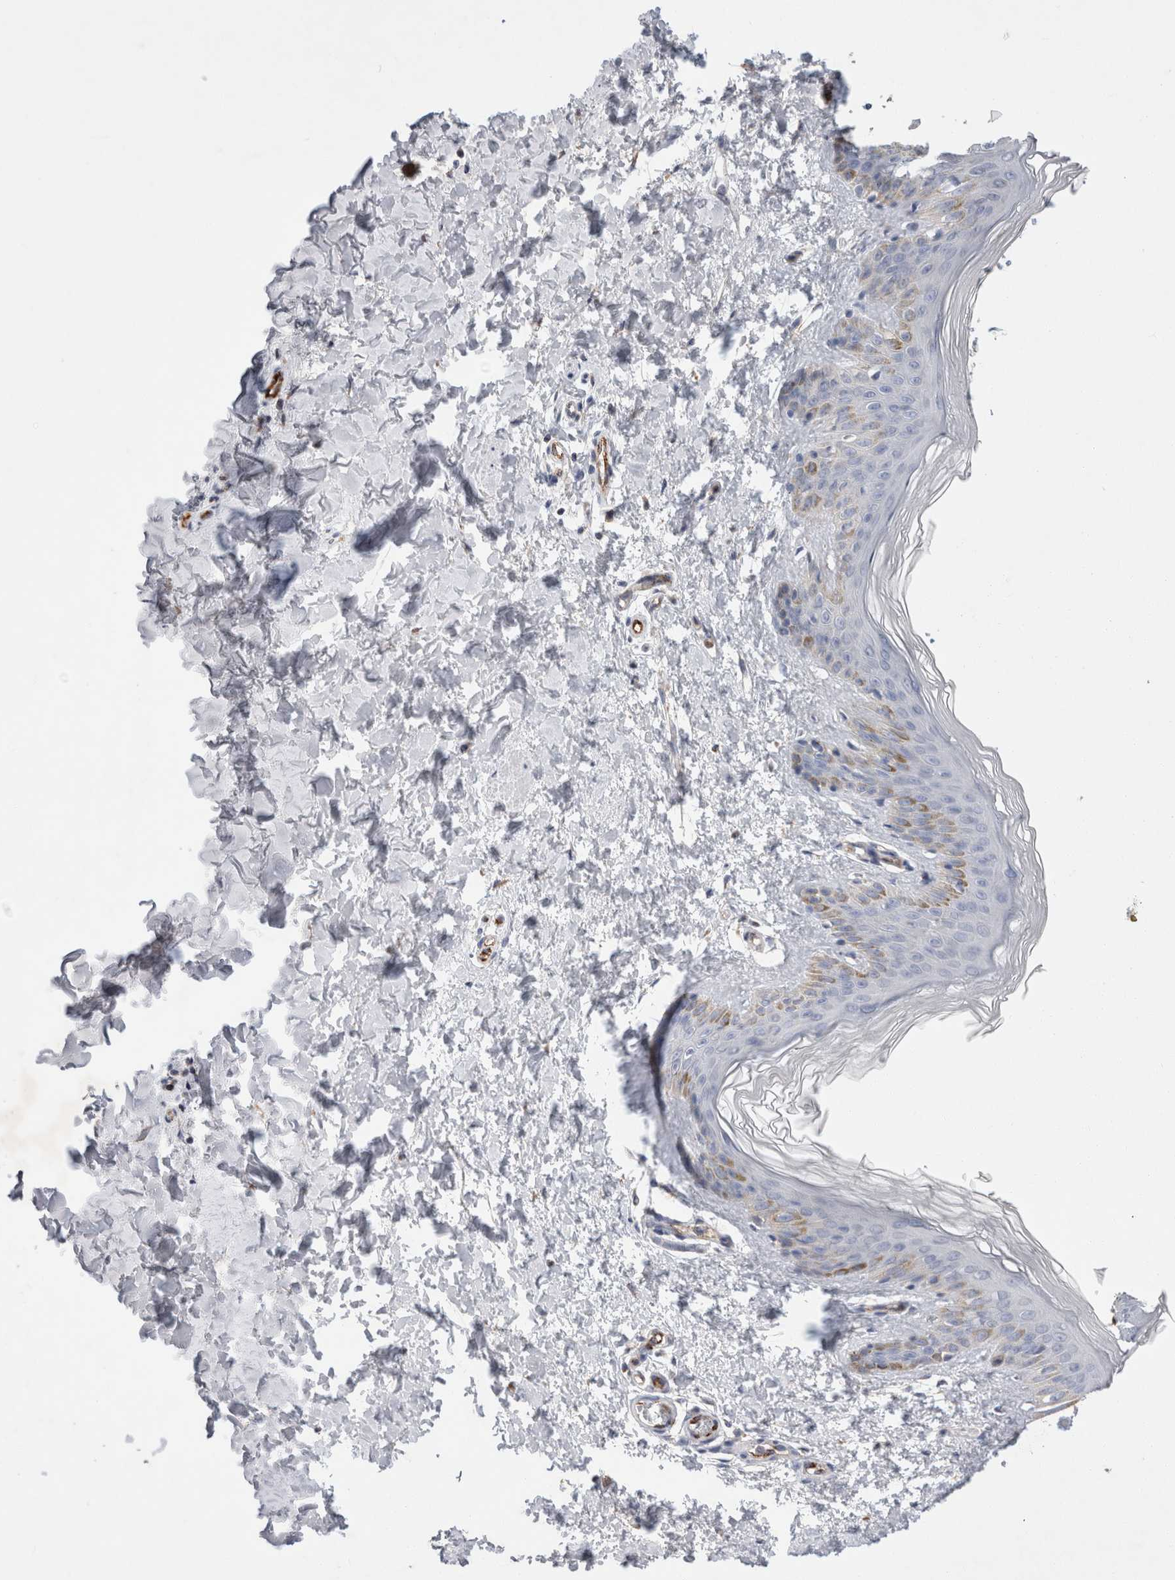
{"staining": {"intensity": "negative", "quantity": "none", "location": "none"}, "tissue": "skin", "cell_type": "Fibroblasts", "image_type": "normal", "snomed": [{"axis": "morphology", "description": "Normal tissue, NOS"}, {"axis": "morphology", "description": "Neoplasm, benign, NOS"}, {"axis": "topography", "description": "Skin"}, {"axis": "topography", "description": "Soft tissue"}], "caption": "The histopathology image displays no staining of fibroblasts in normal skin. Nuclei are stained in blue.", "gene": "IARS2", "patient": {"sex": "male", "age": 26}}